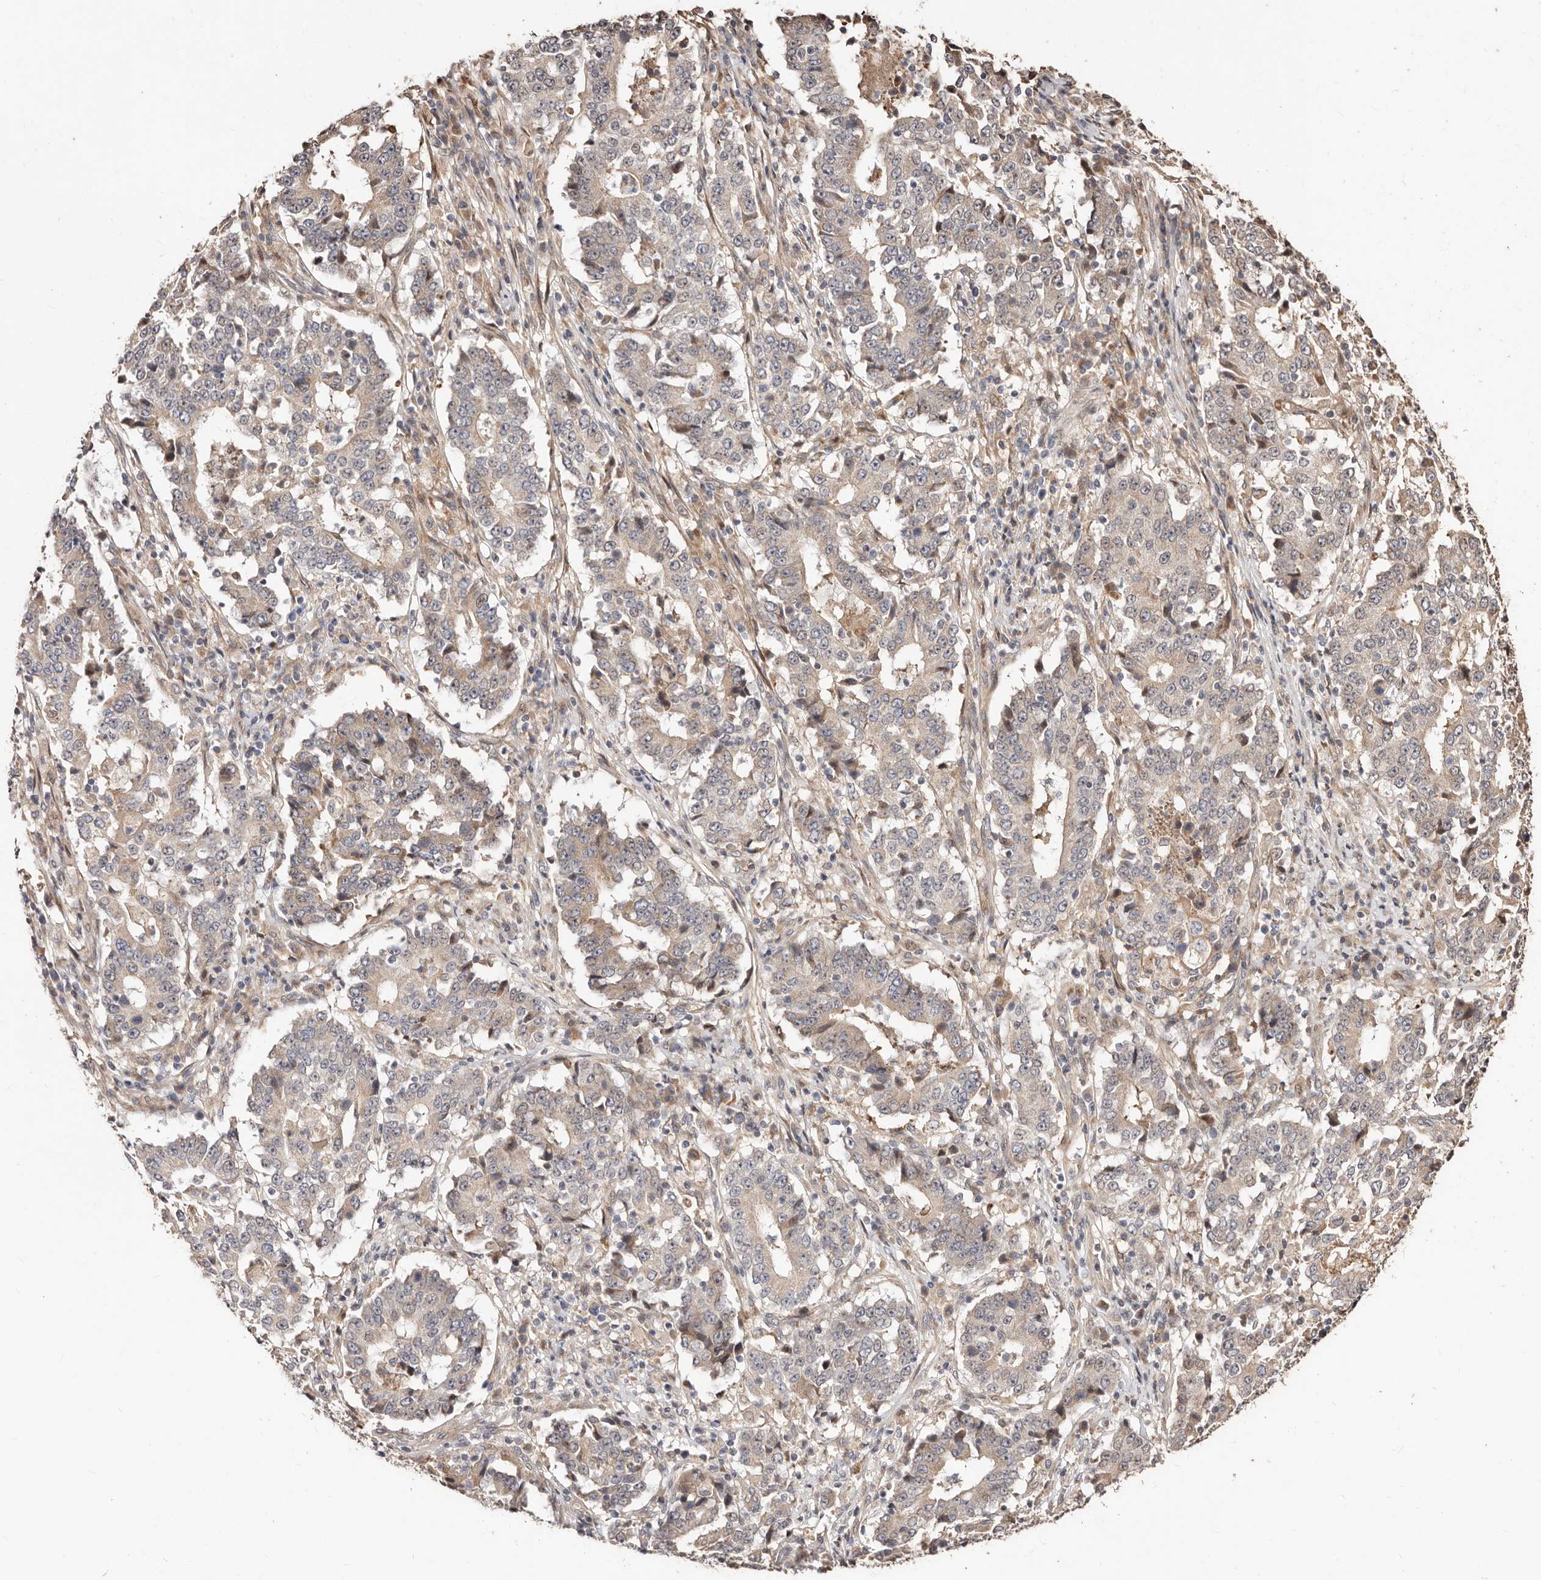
{"staining": {"intensity": "weak", "quantity": "25%-75%", "location": "cytoplasmic/membranous"}, "tissue": "stomach cancer", "cell_type": "Tumor cells", "image_type": "cancer", "snomed": [{"axis": "morphology", "description": "Adenocarcinoma, NOS"}, {"axis": "topography", "description": "Stomach"}], "caption": "Approximately 25%-75% of tumor cells in adenocarcinoma (stomach) demonstrate weak cytoplasmic/membranous protein positivity as visualized by brown immunohistochemical staining.", "gene": "APOL6", "patient": {"sex": "male", "age": 59}}